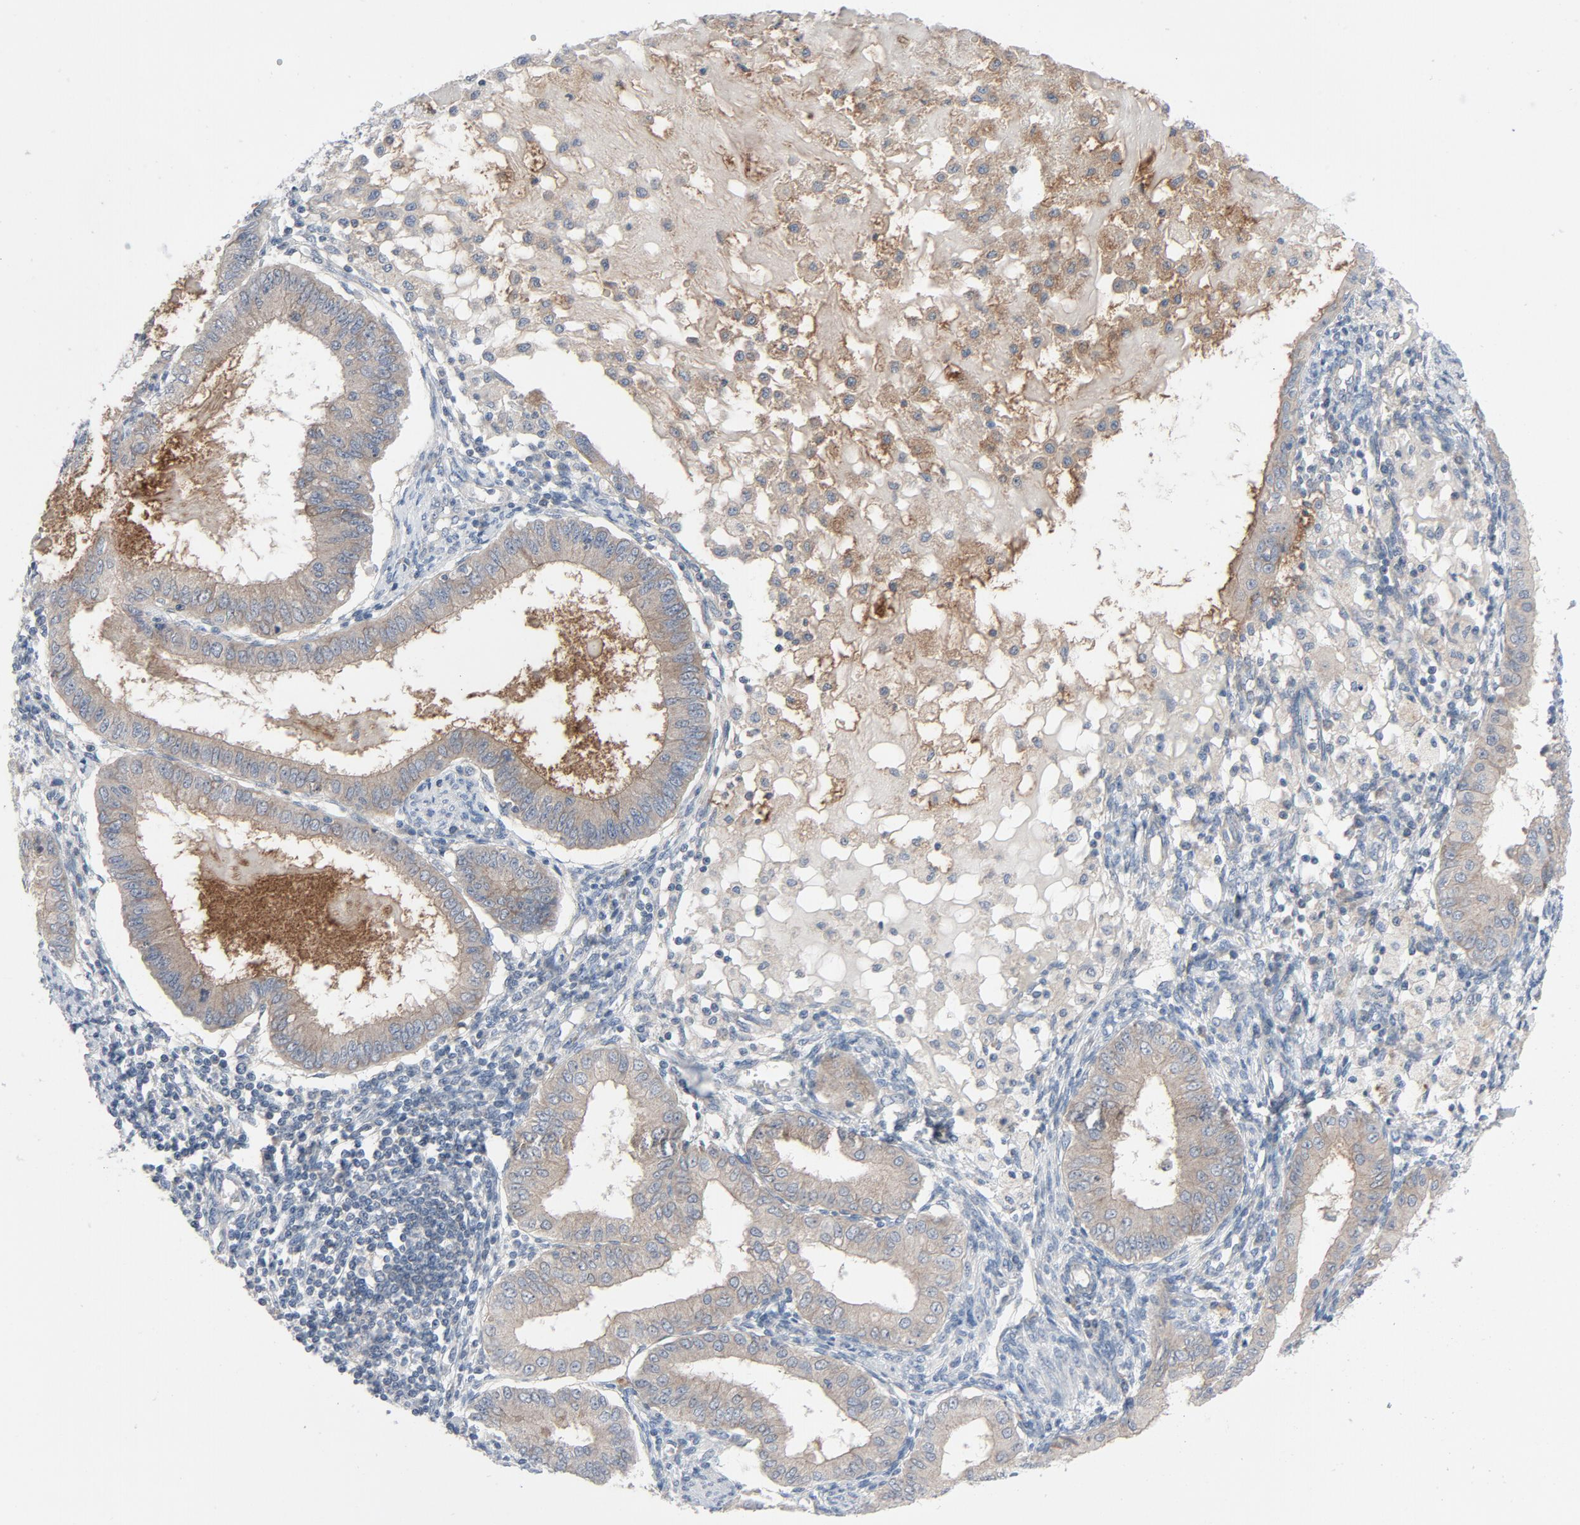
{"staining": {"intensity": "weak", "quantity": ">75%", "location": "cytoplasmic/membranous"}, "tissue": "endometrial cancer", "cell_type": "Tumor cells", "image_type": "cancer", "snomed": [{"axis": "morphology", "description": "Adenocarcinoma, NOS"}, {"axis": "topography", "description": "Endometrium"}], "caption": "Tumor cells reveal low levels of weak cytoplasmic/membranous positivity in approximately >75% of cells in endometrial cancer. The protein is shown in brown color, while the nuclei are stained blue.", "gene": "TSG101", "patient": {"sex": "female", "age": 76}}